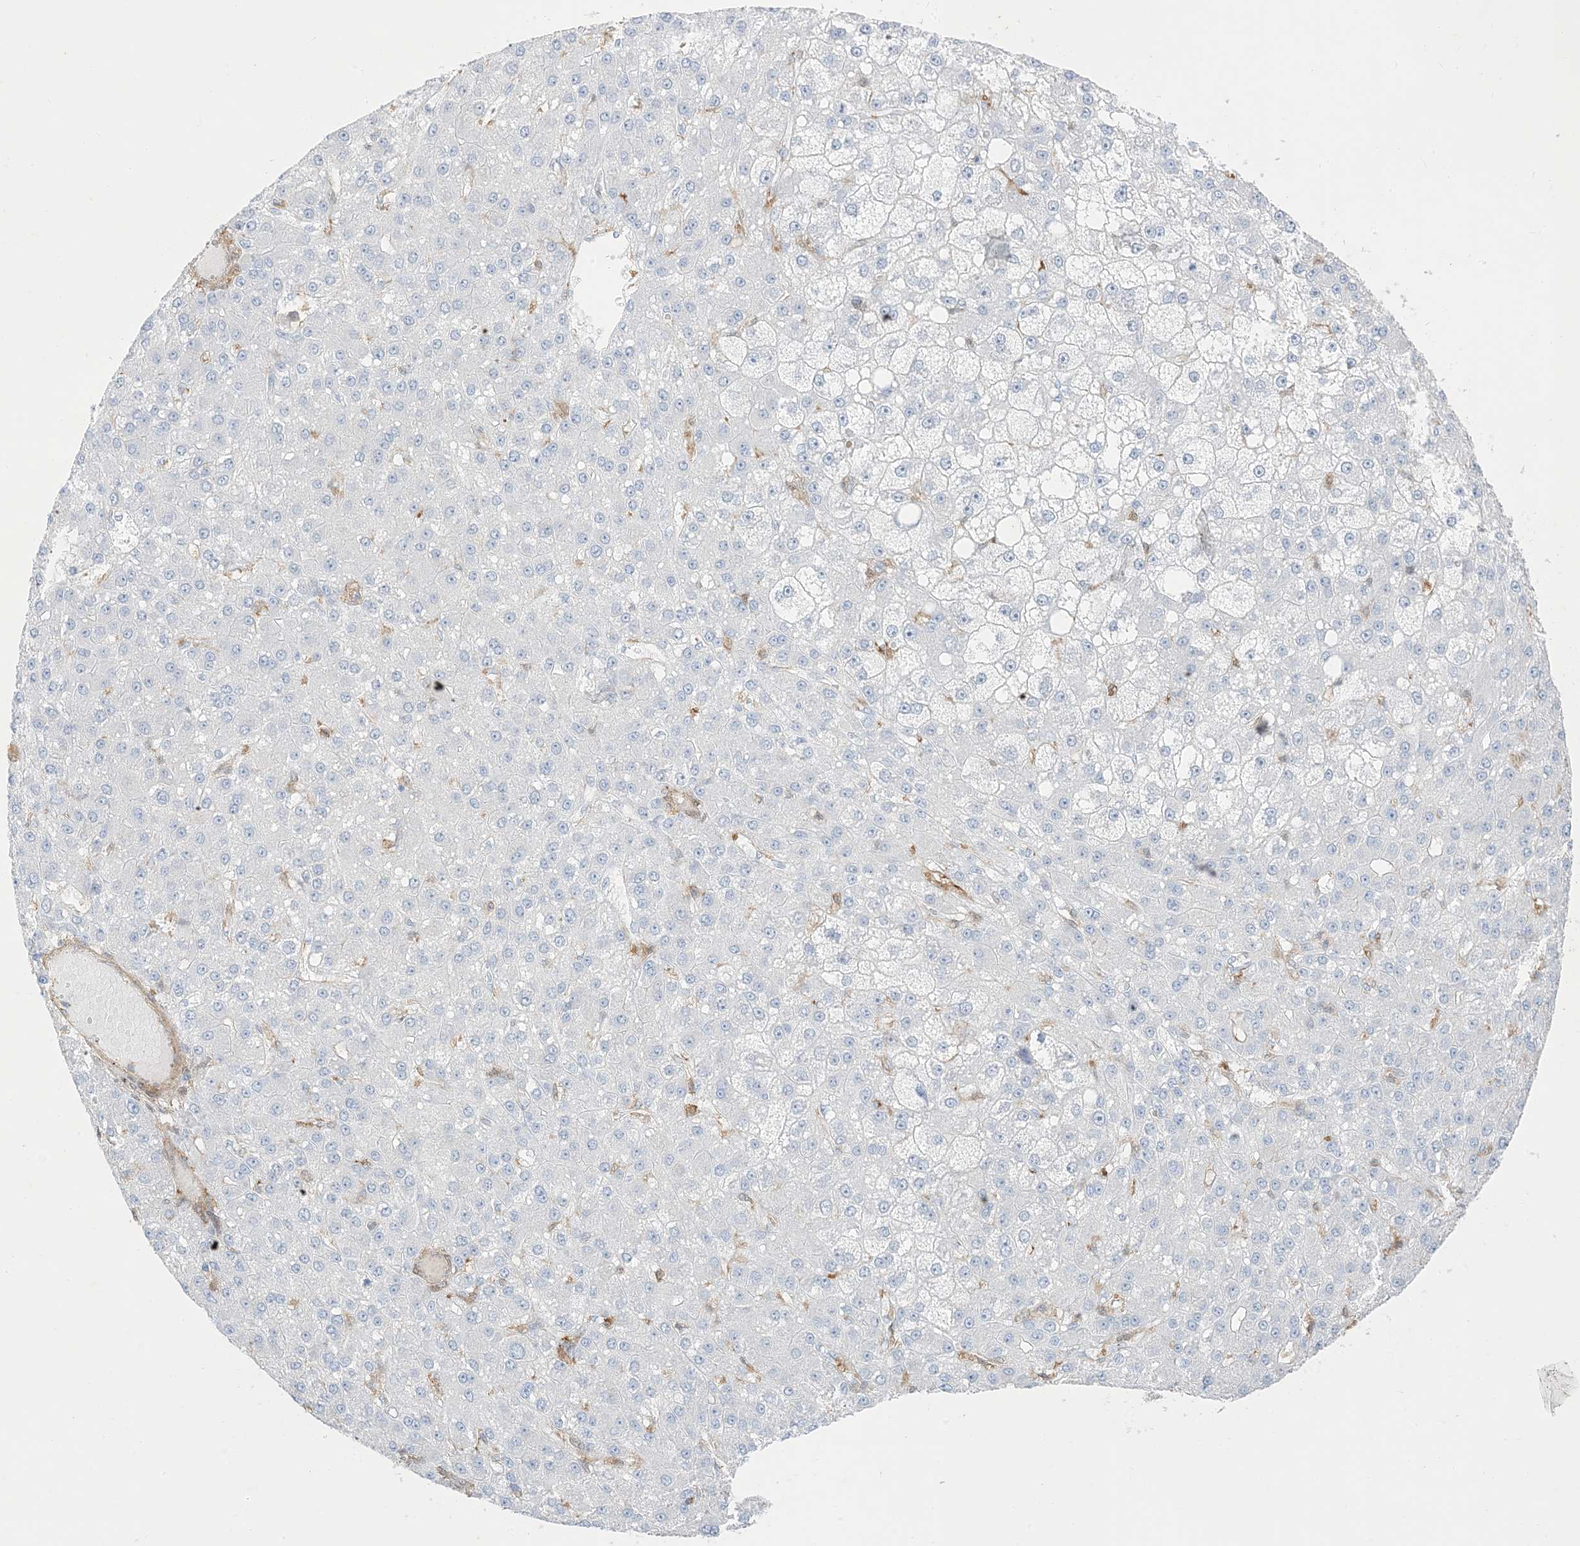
{"staining": {"intensity": "negative", "quantity": "none", "location": "none"}, "tissue": "liver cancer", "cell_type": "Tumor cells", "image_type": "cancer", "snomed": [{"axis": "morphology", "description": "Carcinoma, Hepatocellular, NOS"}, {"axis": "topography", "description": "Liver"}], "caption": "Tumor cells are negative for brown protein staining in liver hepatocellular carcinoma.", "gene": "GSN", "patient": {"sex": "male", "age": 67}}